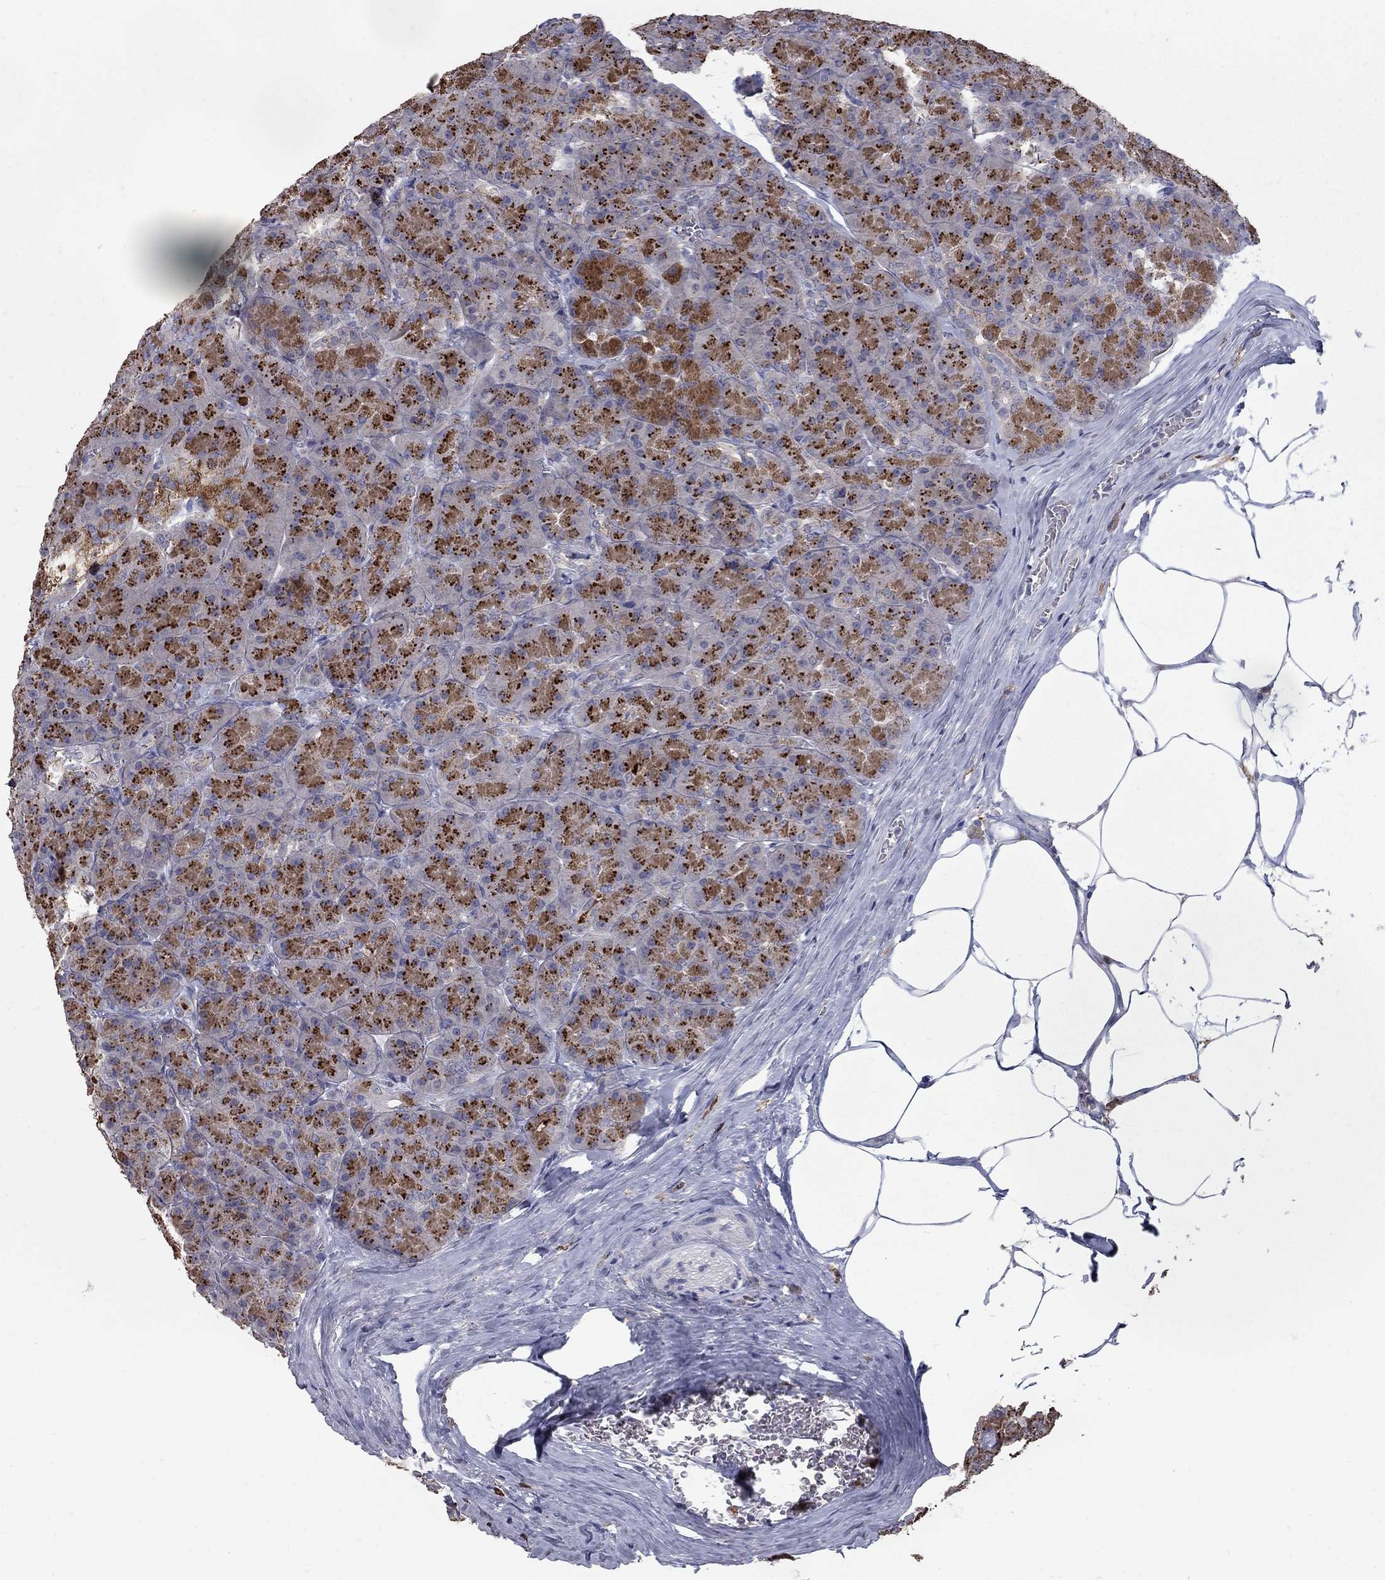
{"staining": {"intensity": "strong", "quantity": "25%-75%", "location": "cytoplasmic/membranous"}, "tissue": "pancreas", "cell_type": "Exocrine glandular cells", "image_type": "normal", "snomed": [{"axis": "morphology", "description": "Normal tissue, NOS"}, {"axis": "topography", "description": "Pancreas"}], "caption": "IHC micrograph of unremarkable pancreas: pancreas stained using IHC demonstrates high levels of strong protein expression localized specifically in the cytoplasmic/membranous of exocrine glandular cells, appearing as a cytoplasmic/membranous brown color.", "gene": "KIAA0319L", "patient": {"sex": "male", "age": 57}}